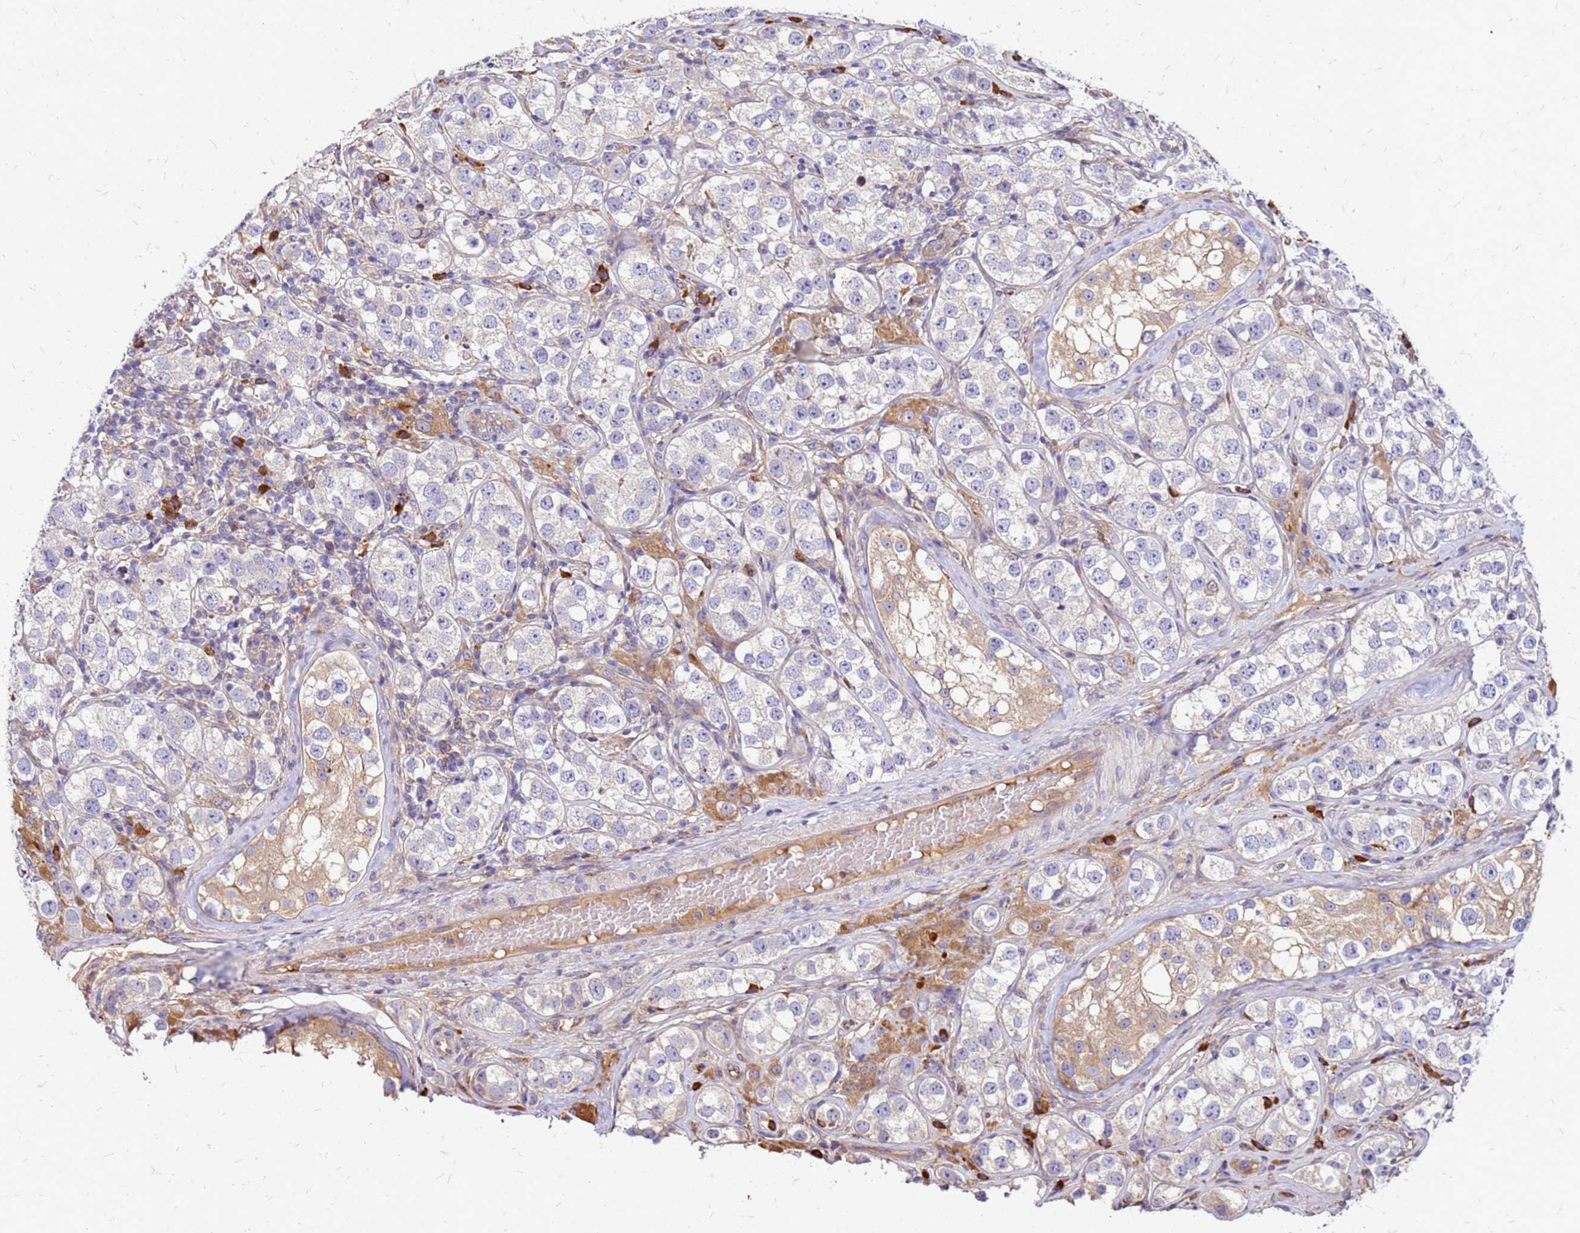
{"staining": {"intensity": "negative", "quantity": "none", "location": "none"}, "tissue": "testis cancer", "cell_type": "Tumor cells", "image_type": "cancer", "snomed": [{"axis": "morphology", "description": "Seminoma, NOS"}, {"axis": "topography", "description": "Testis"}], "caption": "Immunohistochemical staining of testis seminoma shows no significant positivity in tumor cells.", "gene": "VMO1", "patient": {"sex": "male", "age": 28}}